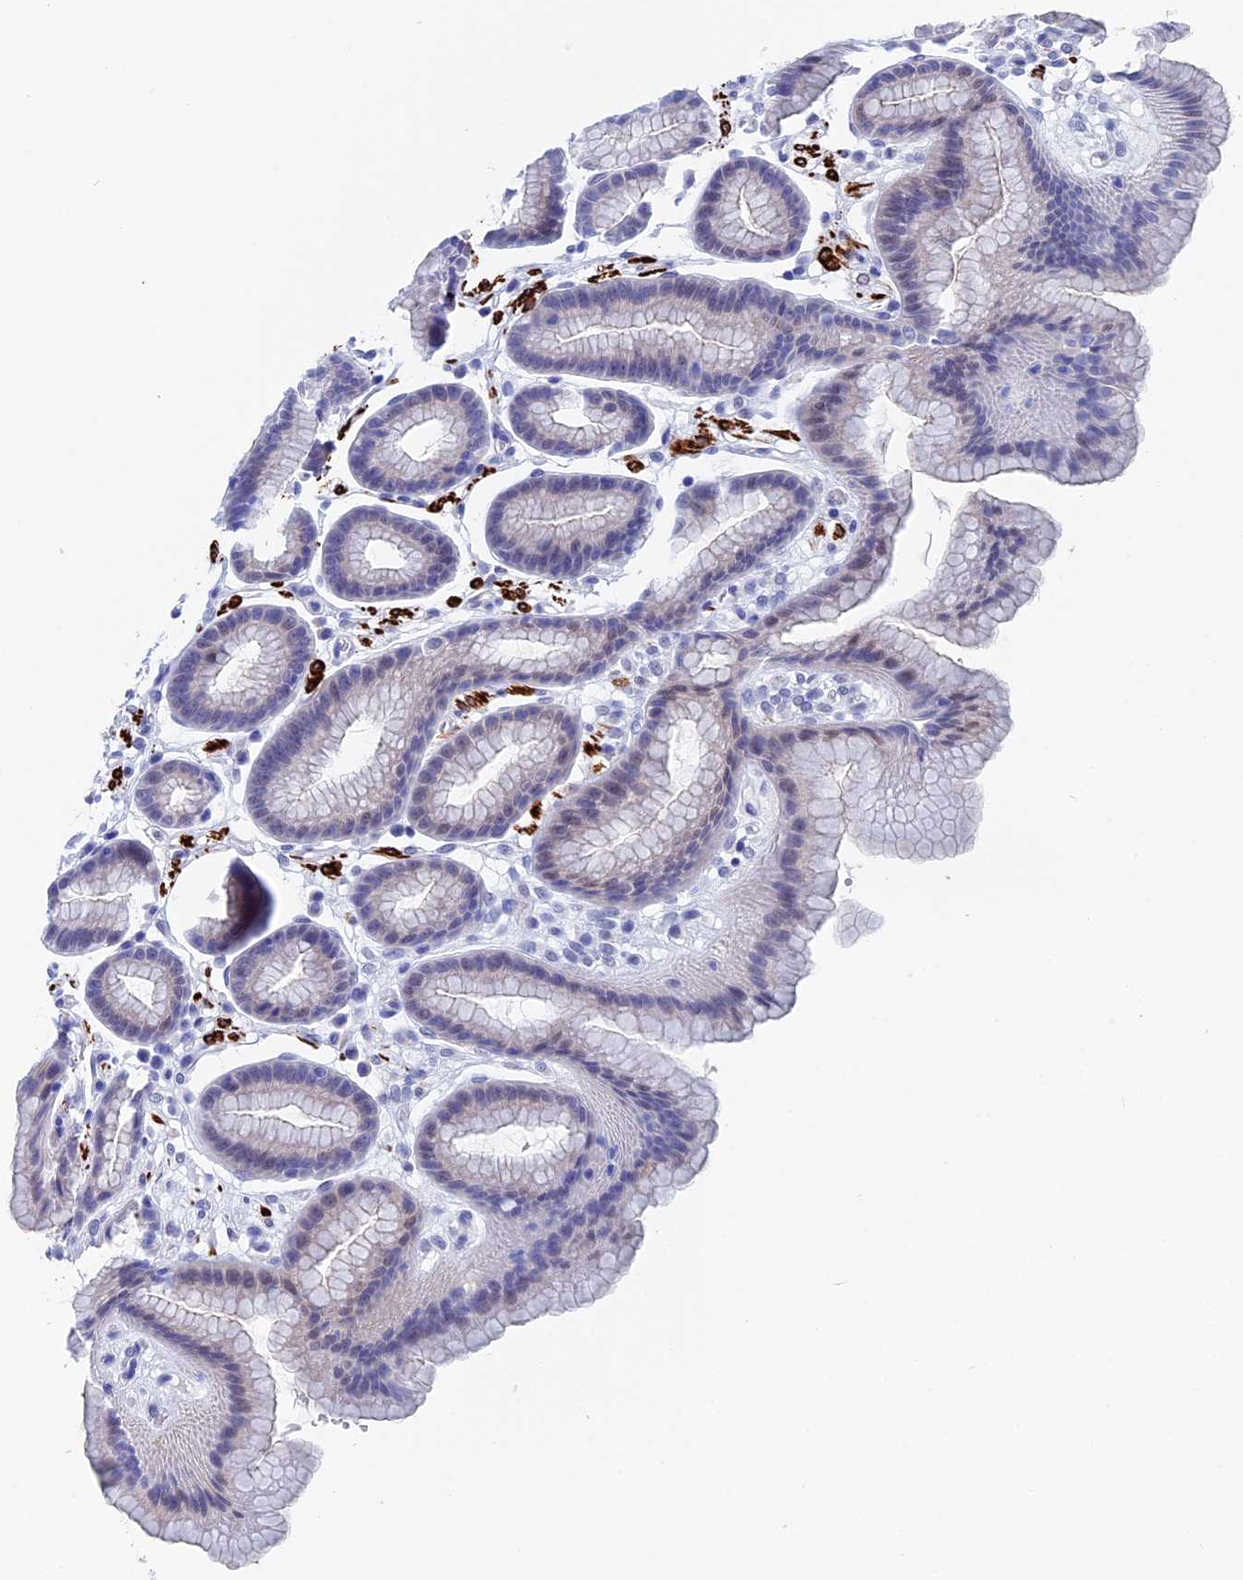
{"staining": {"intensity": "negative", "quantity": "none", "location": "none"}, "tissue": "stomach", "cell_type": "Glandular cells", "image_type": "normal", "snomed": [{"axis": "morphology", "description": "Normal tissue, NOS"}, {"axis": "topography", "description": "Stomach"}], "caption": "This micrograph is of normal stomach stained with IHC to label a protein in brown with the nuclei are counter-stained blue. There is no staining in glandular cells.", "gene": "WDR83", "patient": {"sex": "male", "age": 42}}